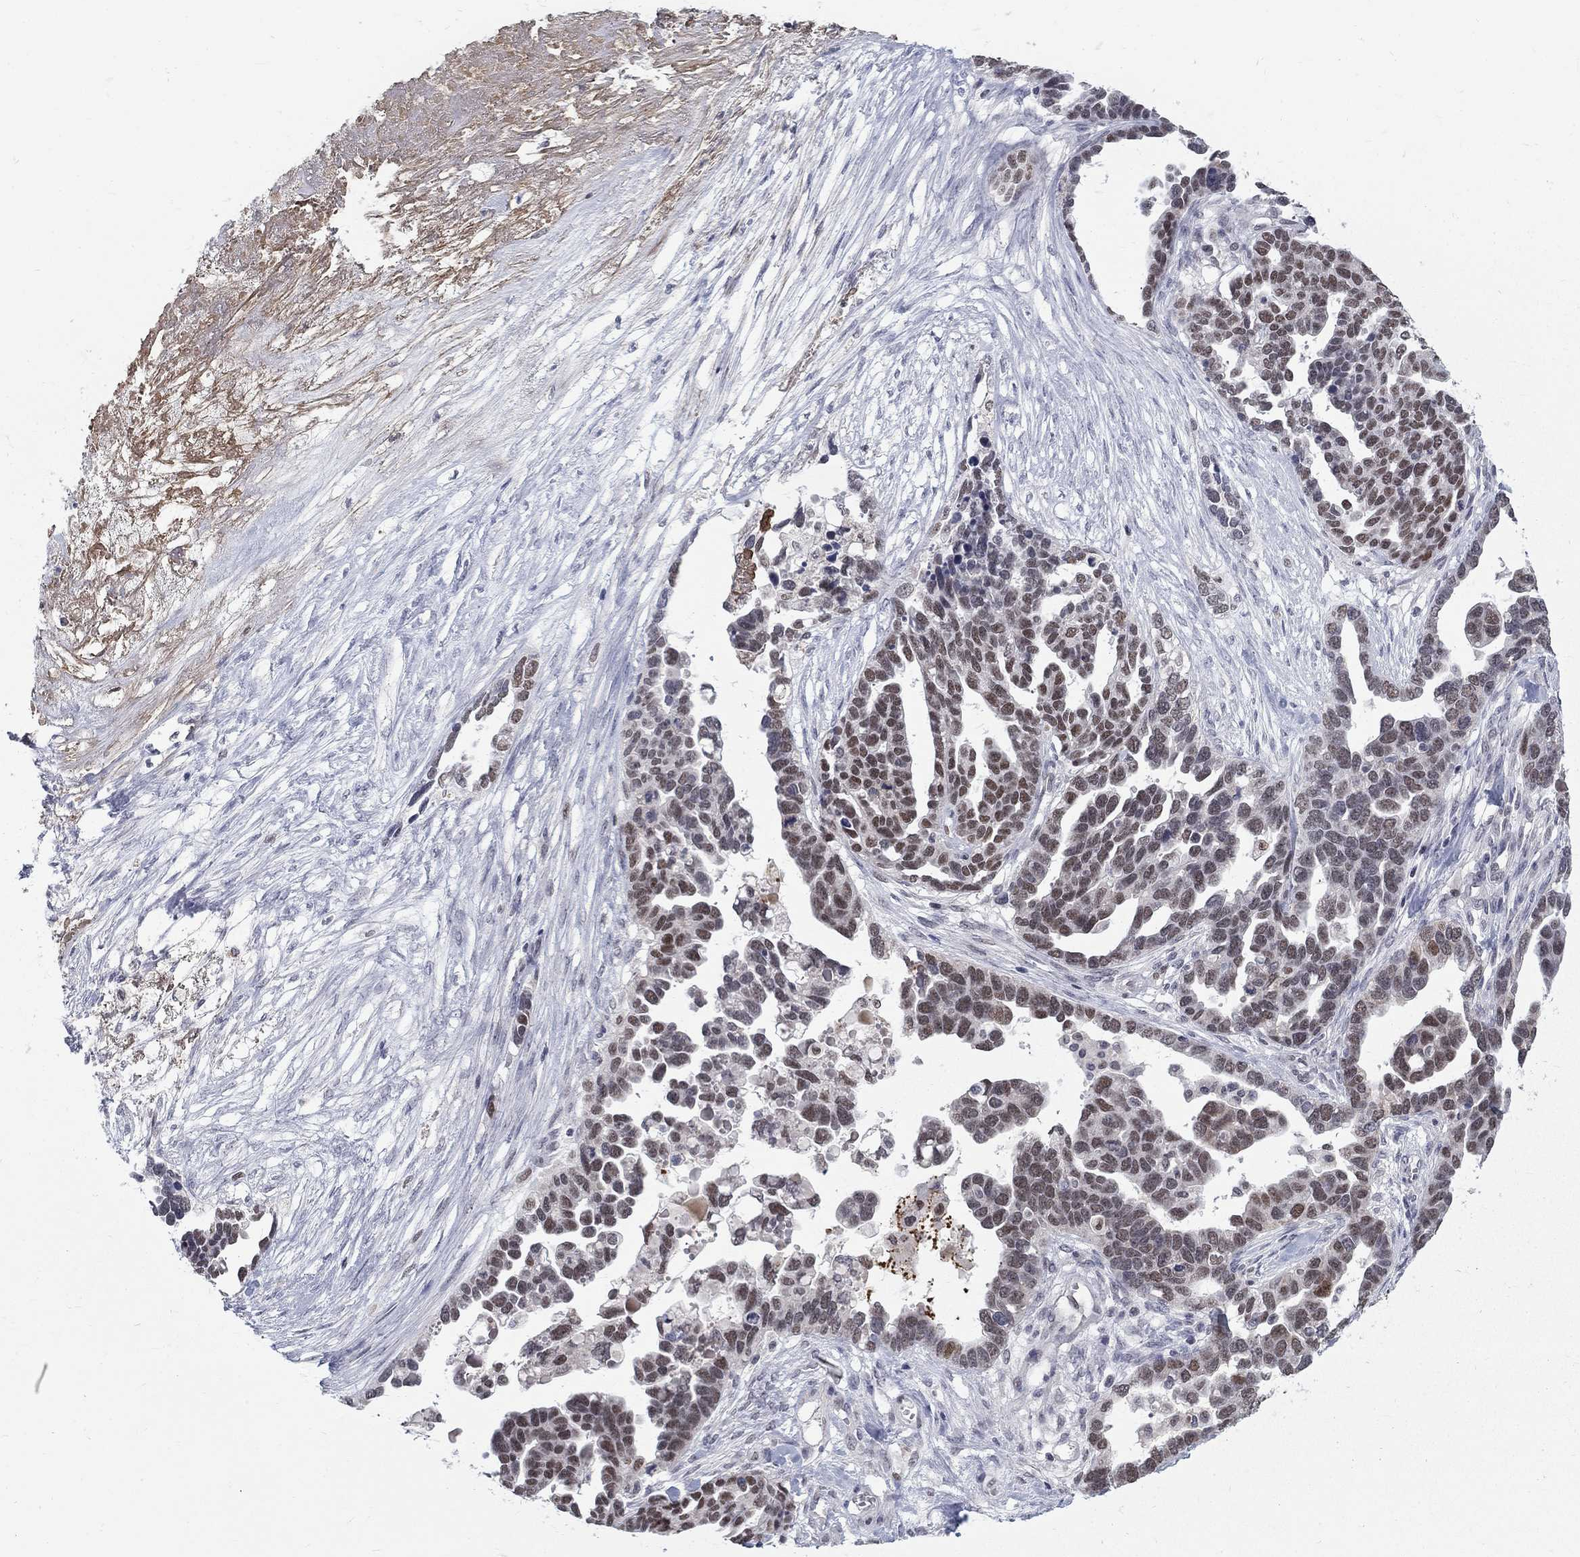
{"staining": {"intensity": "moderate", "quantity": "25%-75%", "location": "nuclear"}, "tissue": "ovarian cancer", "cell_type": "Tumor cells", "image_type": "cancer", "snomed": [{"axis": "morphology", "description": "Cystadenocarcinoma, serous, NOS"}, {"axis": "topography", "description": "Ovary"}], "caption": "Serous cystadenocarcinoma (ovarian) stained with a brown dye demonstrates moderate nuclear positive positivity in approximately 25%-75% of tumor cells.", "gene": "GCFC2", "patient": {"sex": "female", "age": 54}}